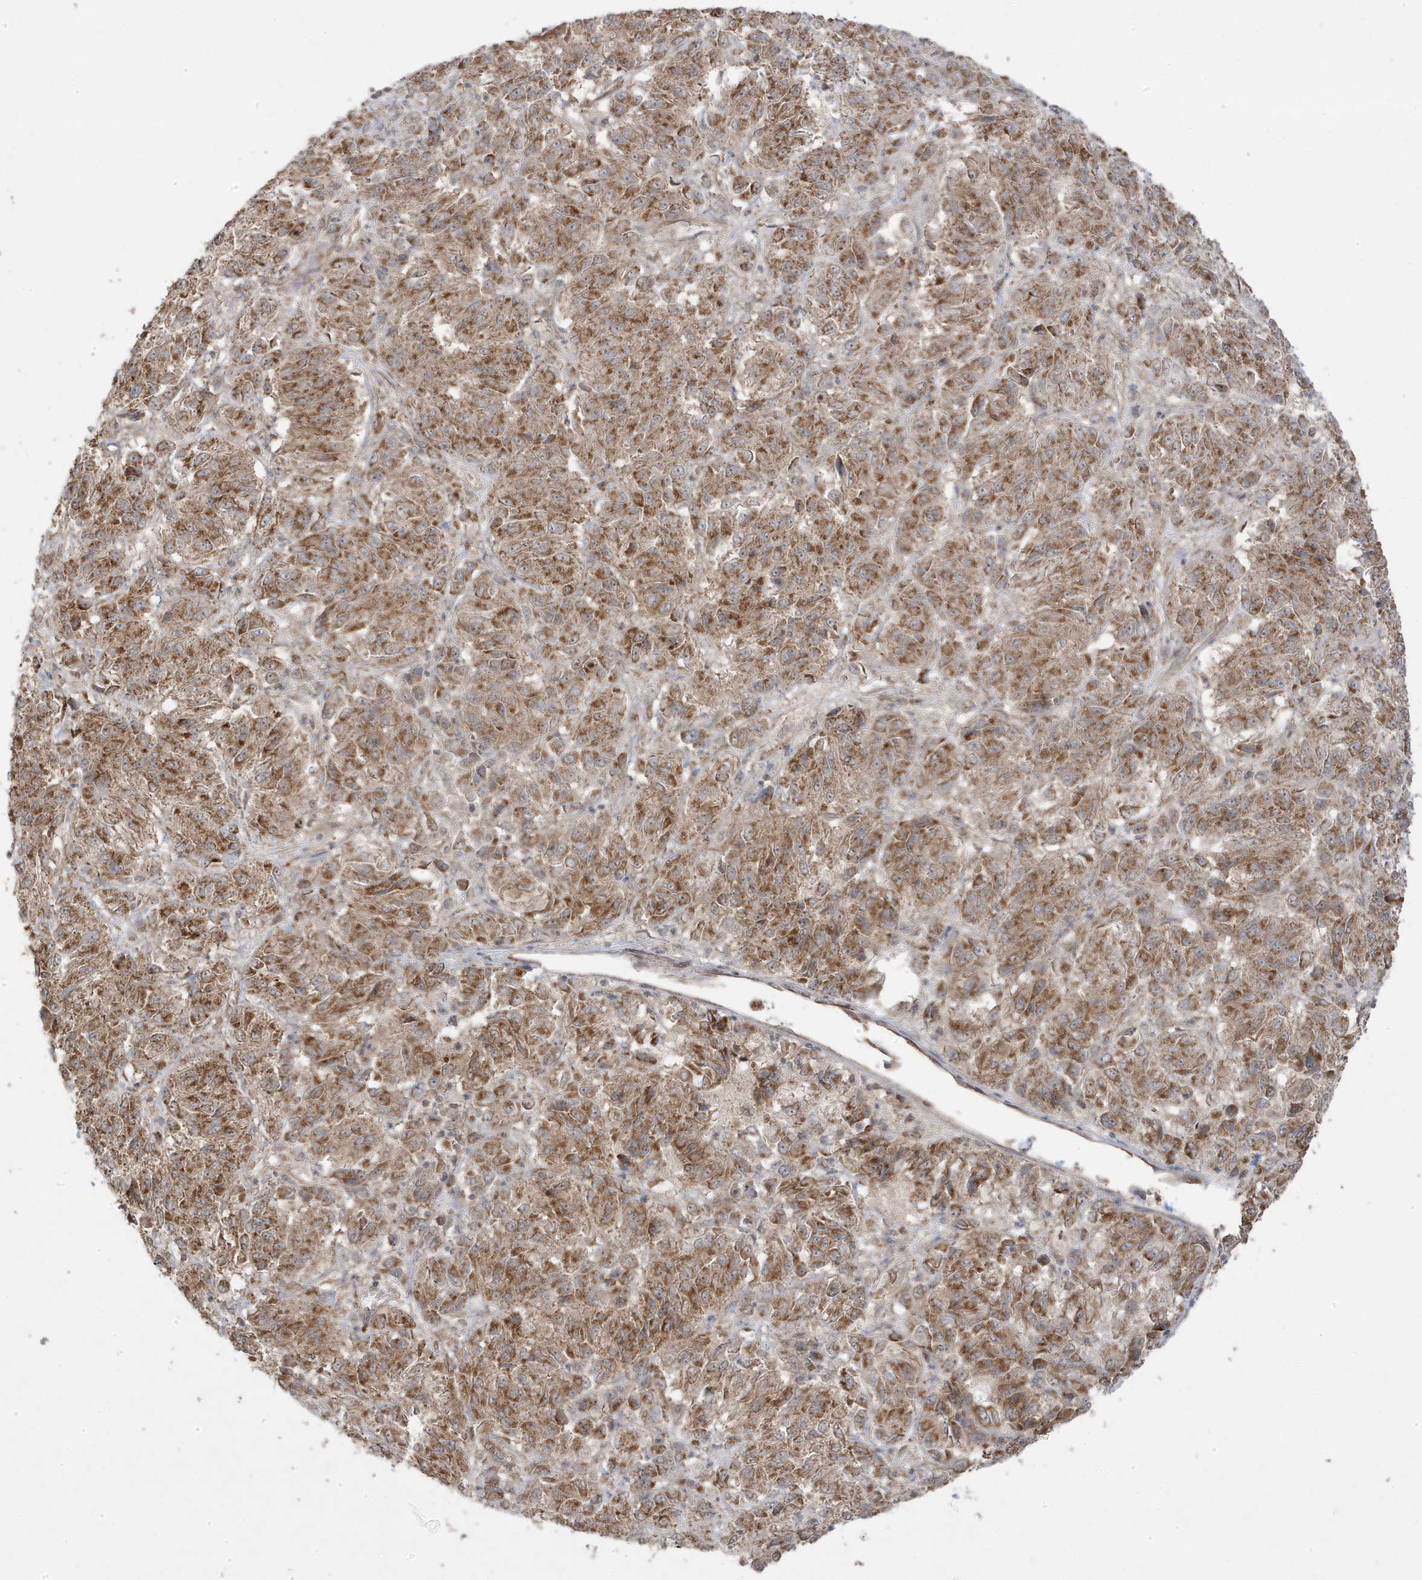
{"staining": {"intensity": "moderate", "quantity": ">75%", "location": "cytoplasmic/membranous"}, "tissue": "melanoma", "cell_type": "Tumor cells", "image_type": "cancer", "snomed": [{"axis": "morphology", "description": "Malignant melanoma, Metastatic site"}, {"axis": "topography", "description": "Lung"}], "caption": "A high-resolution histopathology image shows IHC staining of malignant melanoma (metastatic site), which reveals moderate cytoplasmic/membranous staining in about >75% of tumor cells.", "gene": "DNAJC12", "patient": {"sex": "male", "age": 64}}